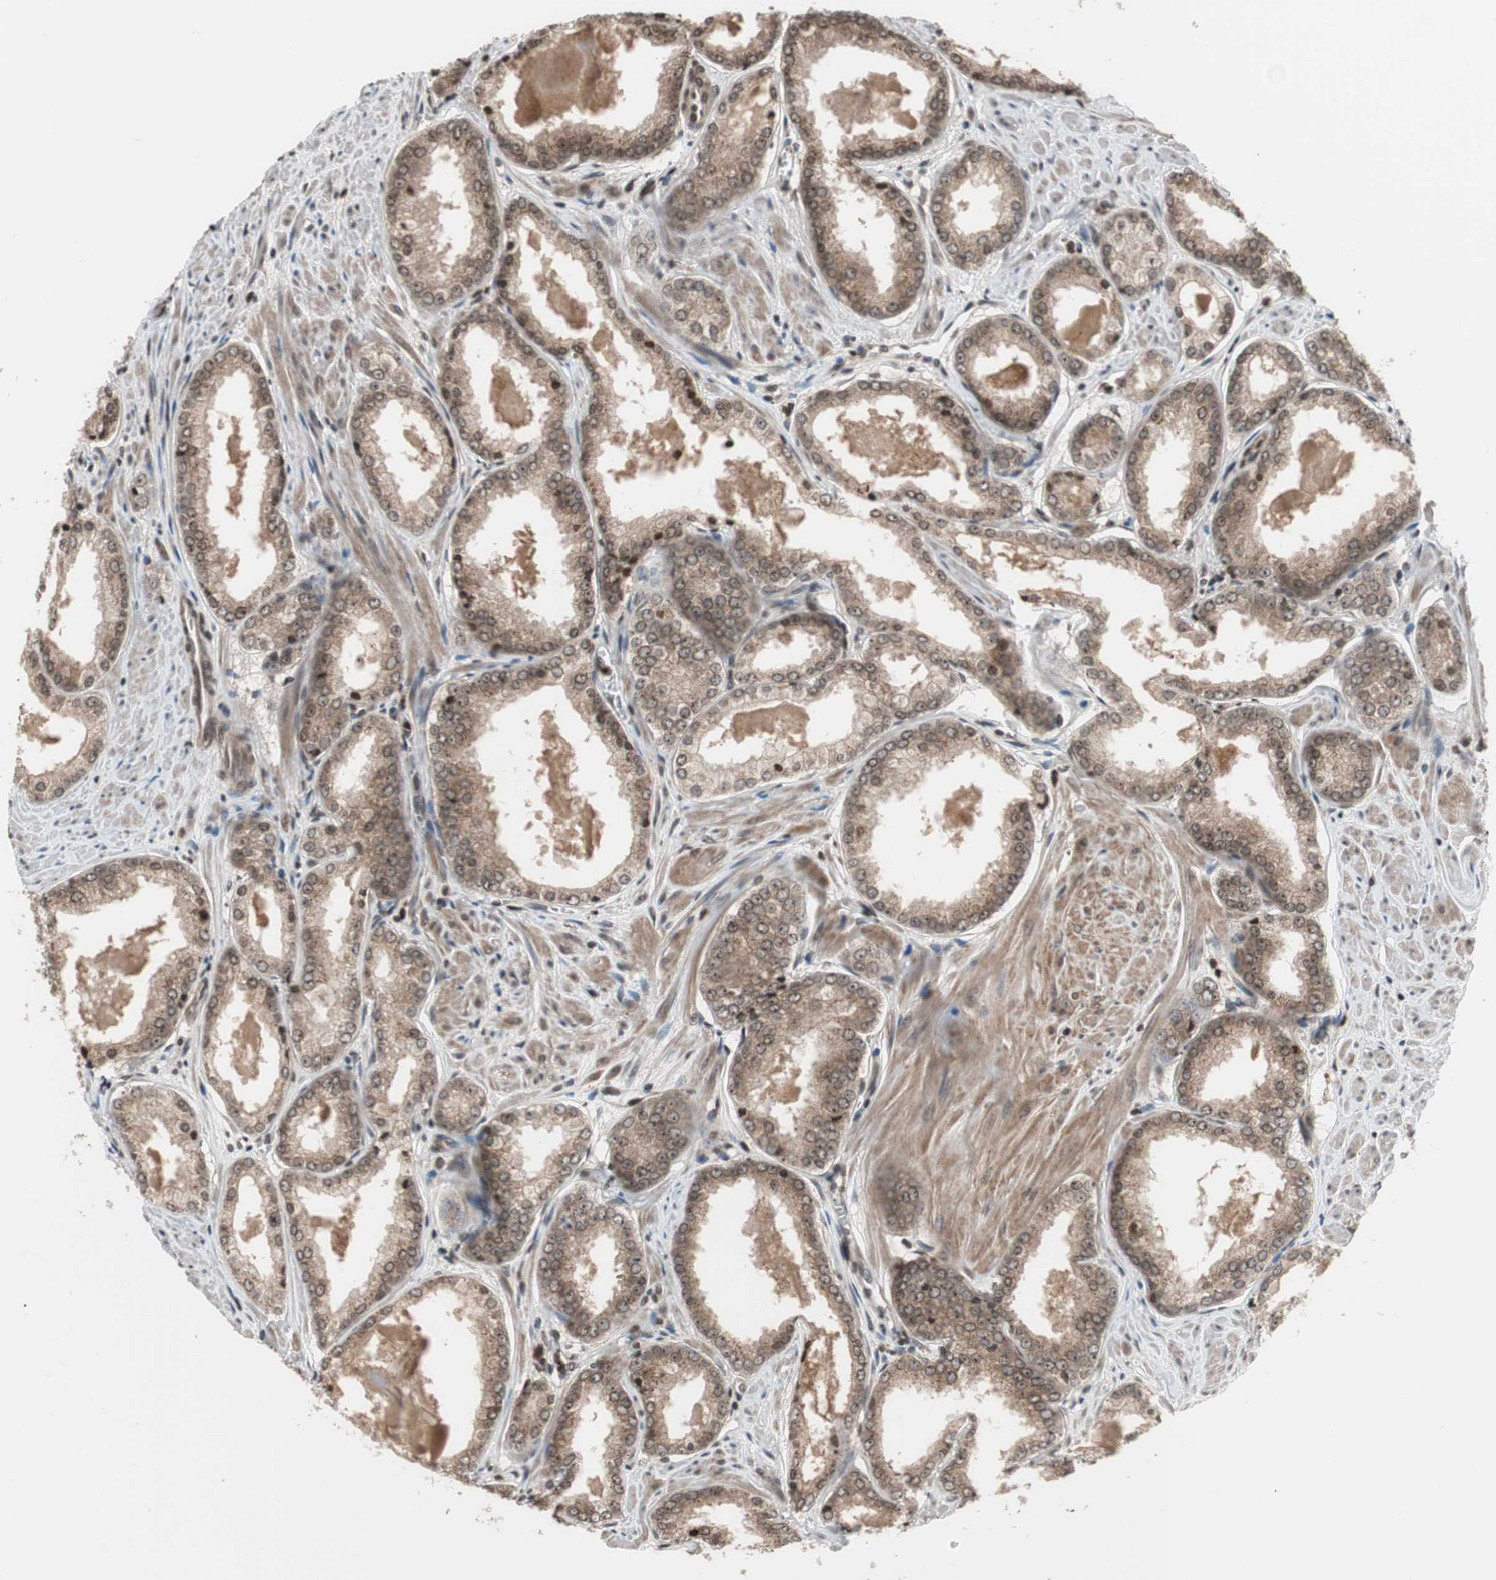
{"staining": {"intensity": "weak", "quantity": ">75%", "location": "cytoplasmic/membranous,nuclear"}, "tissue": "prostate cancer", "cell_type": "Tumor cells", "image_type": "cancer", "snomed": [{"axis": "morphology", "description": "Adenocarcinoma, Low grade"}, {"axis": "topography", "description": "Prostate"}], "caption": "Protein expression analysis of prostate cancer reveals weak cytoplasmic/membranous and nuclear expression in about >75% of tumor cells. Immunohistochemistry (ihc) stains the protein in brown and the nuclei are stained blue.", "gene": "RFC1", "patient": {"sex": "male", "age": 64}}